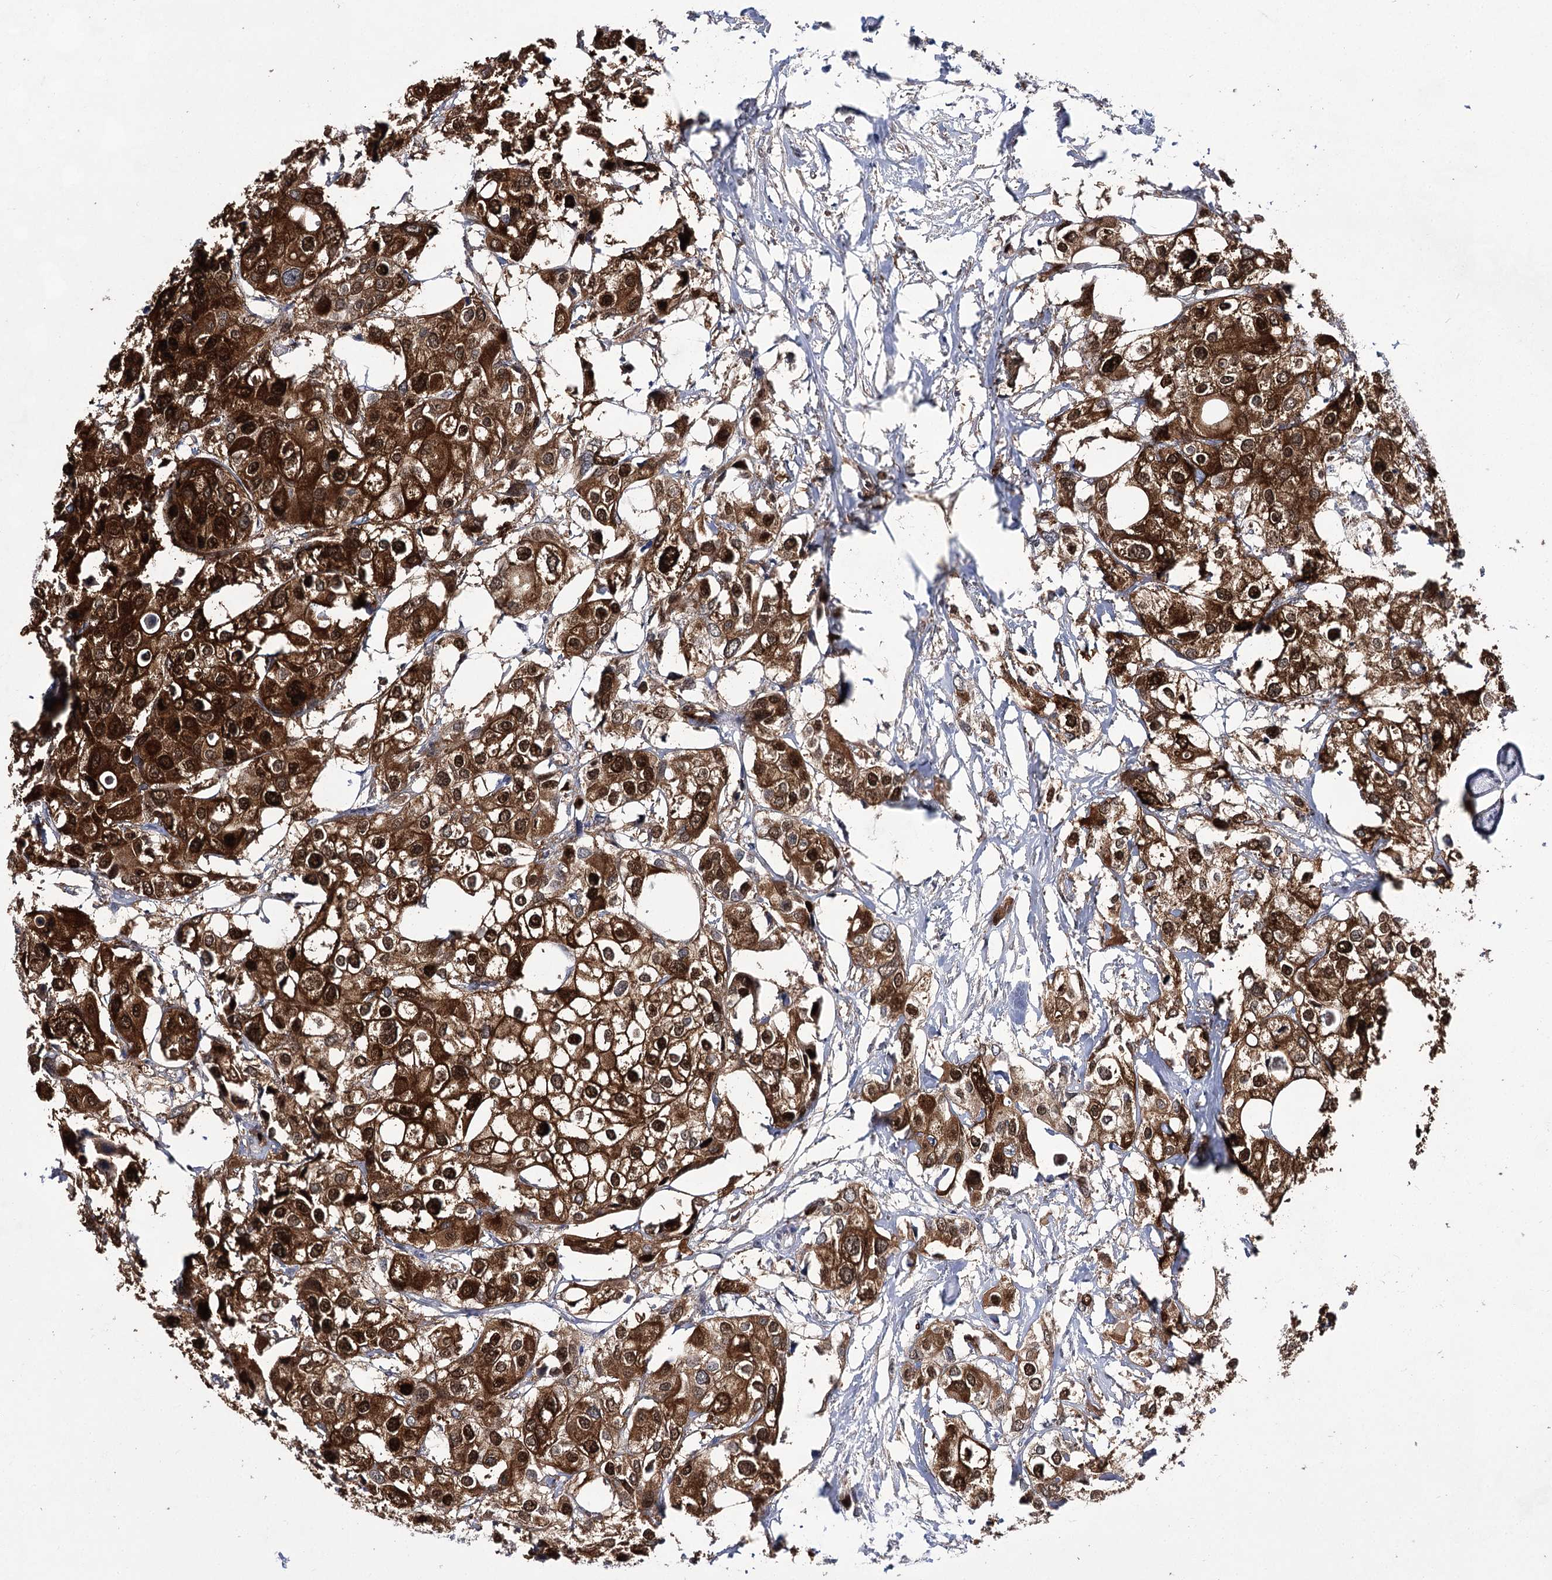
{"staining": {"intensity": "strong", "quantity": ">75%", "location": "cytoplasmic/membranous,nuclear"}, "tissue": "urothelial cancer", "cell_type": "Tumor cells", "image_type": "cancer", "snomed": [{"axis": "morphology", "description": "Urothelial carcinoma, High grade"}, {"axis": "topography", "description": "Urinary bladder"}], "caption": "Strong cytoplasmic/membranous and nuclear expression for a protein is present in about >75% of tumor cells of urothelial carcinoma (high-grade) using immunohistochemistry (IHC).", "gene": "UGDH", "patient": {"sex": "male", "age": 64}}